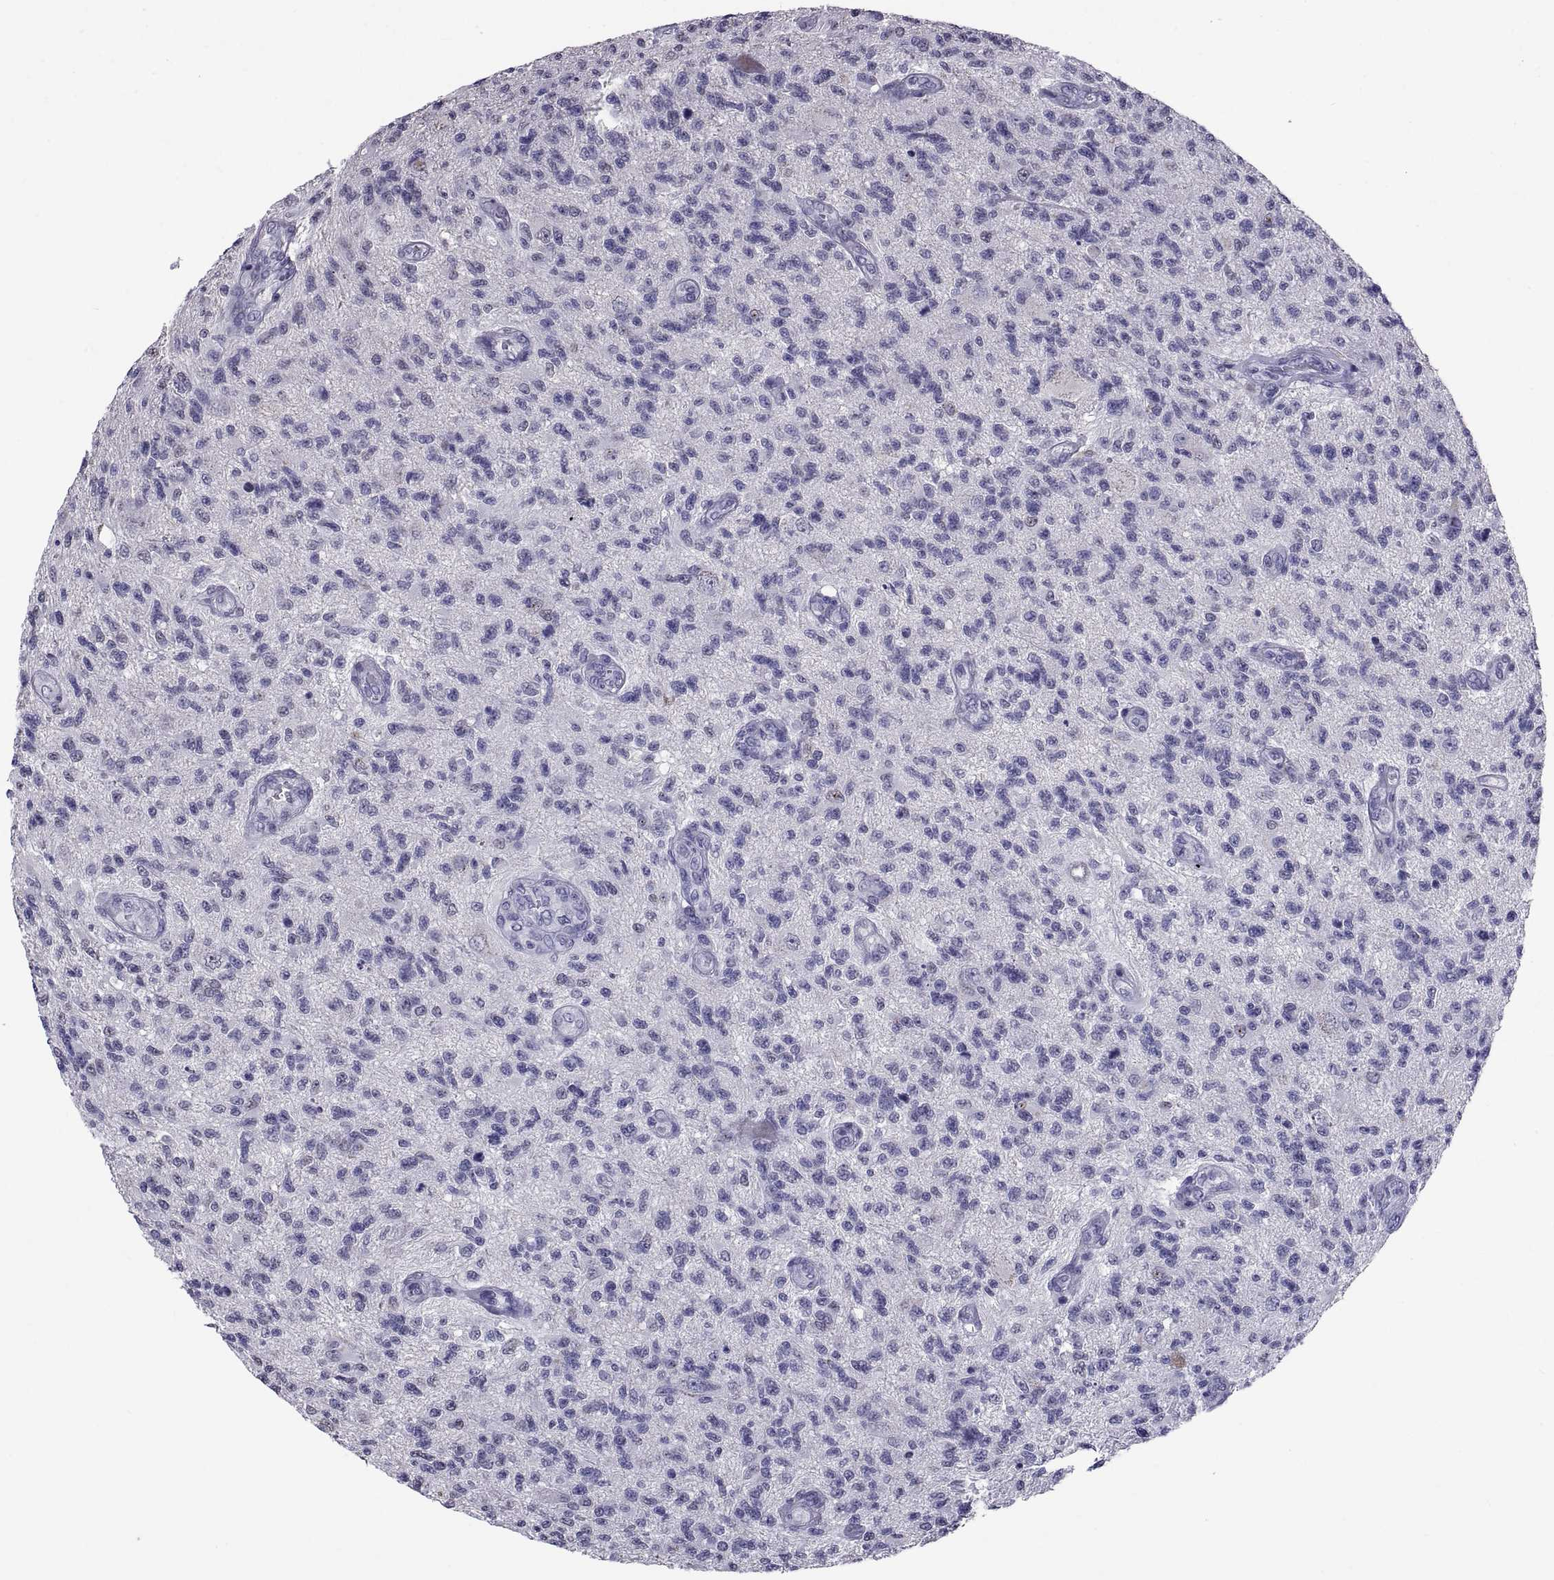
{"staining": {"intensity": "negative", "quantity": "none", "location": "none"}, "tissue": "glioma", "cell_type": "Tumor cells", "image_type": "cancer", "snomed": [{"axis": "morphology", "description": "Glioma, malignant, High grade"}, {"axis": "topography", "description": "Brain"}], "caption": "Image shows no significant protein expression in tumor cells of malignant glioma (high-grade).", "gene": "TGFBR3L", "patient": {"sex": "male", "age": 56}}